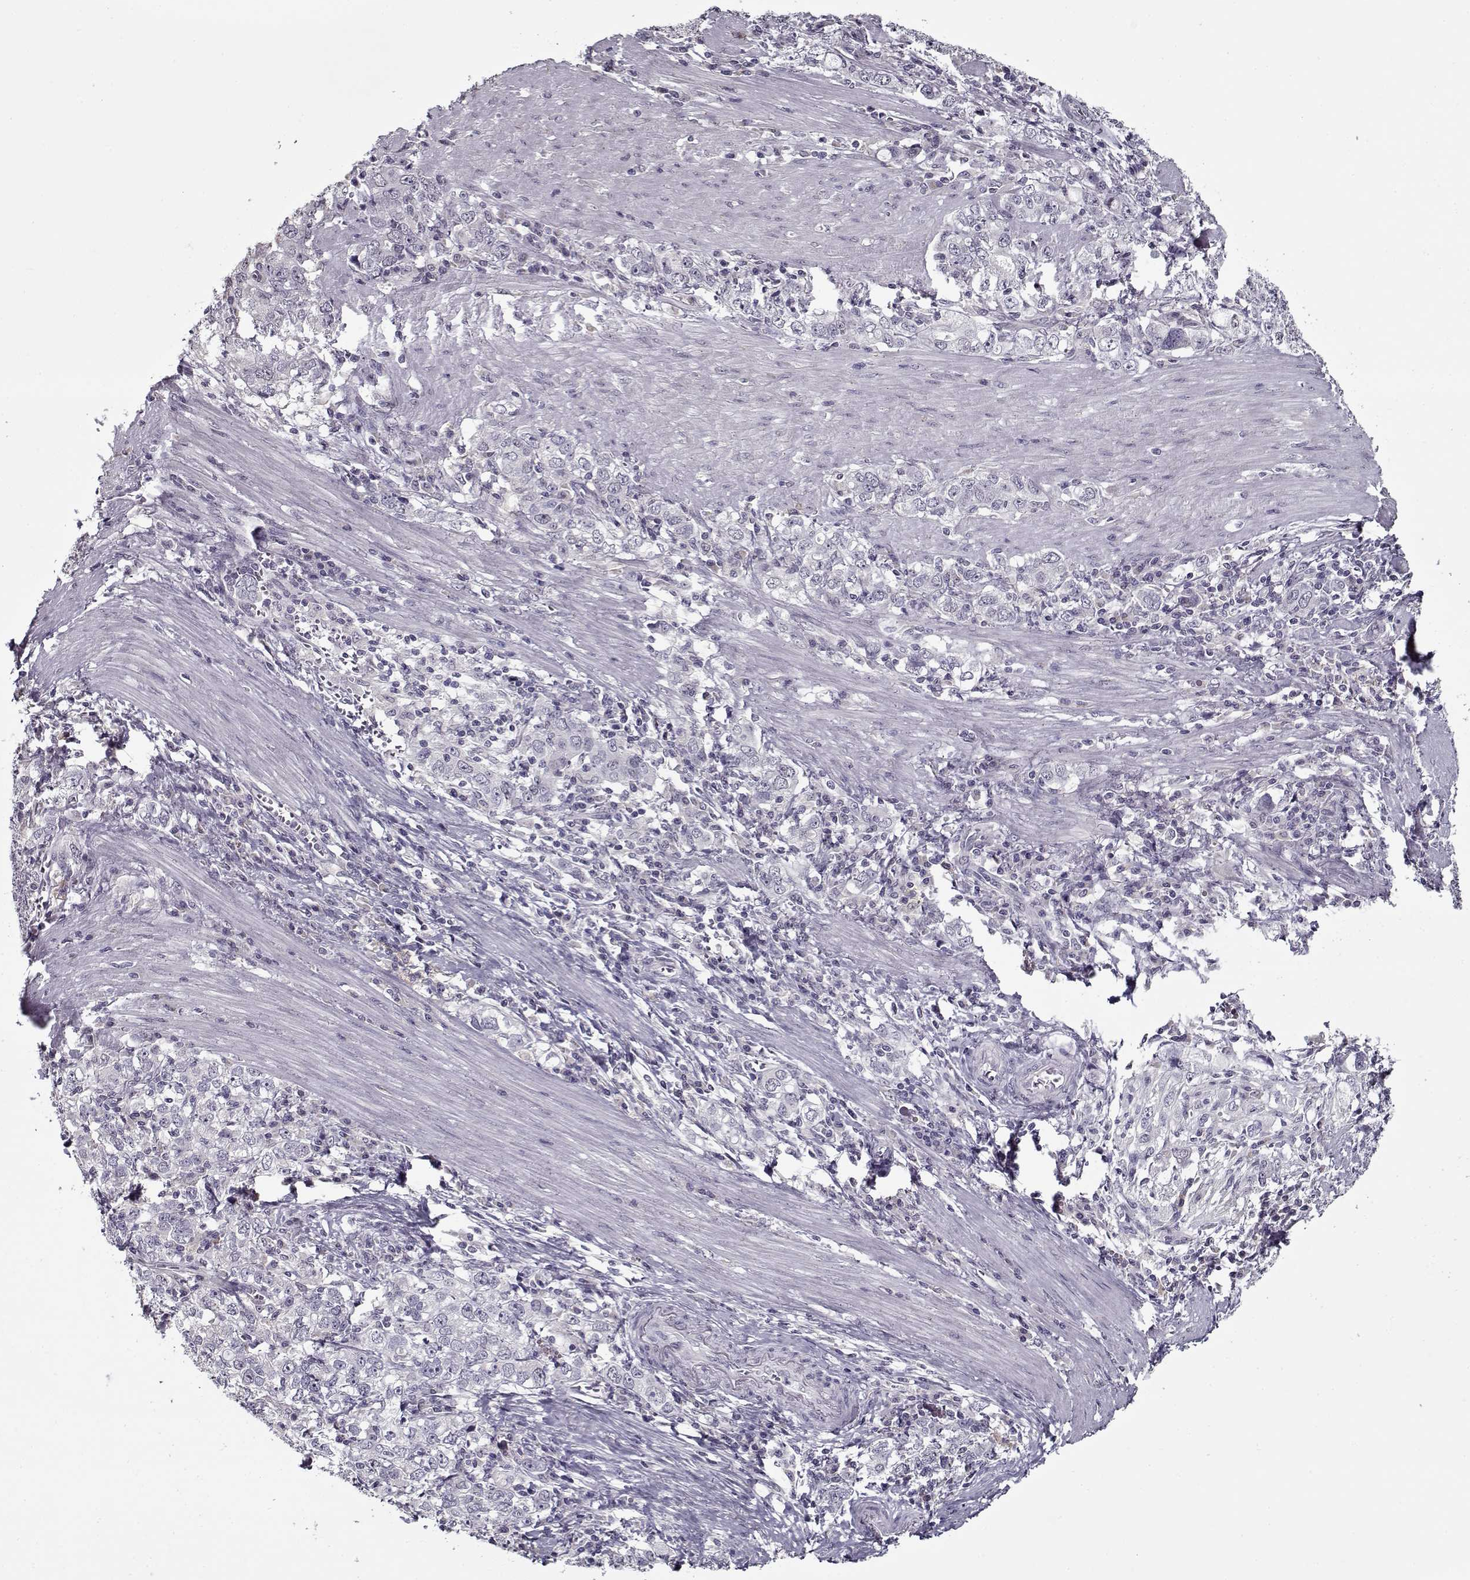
{"staining": {"intensity": "negative", "quantity": "none", "location": "none"}, "tissue": "stomach cancer", "cell_type": "Tumor cells", "image_type": "cancer", "snomed": [{"axis": "morphology", "description": "Adenocarcinoma, NOS"}, {"axis": "topography", "description": "Stomach, lower"}], "caption": "IHC image of stomach cancer (adenocarcinoma) stained for a protein (brown), which demonstrates no positivity in tumor cells.", "gene": "SEC16B", "patient": {"sex": "female", "age": 72}}